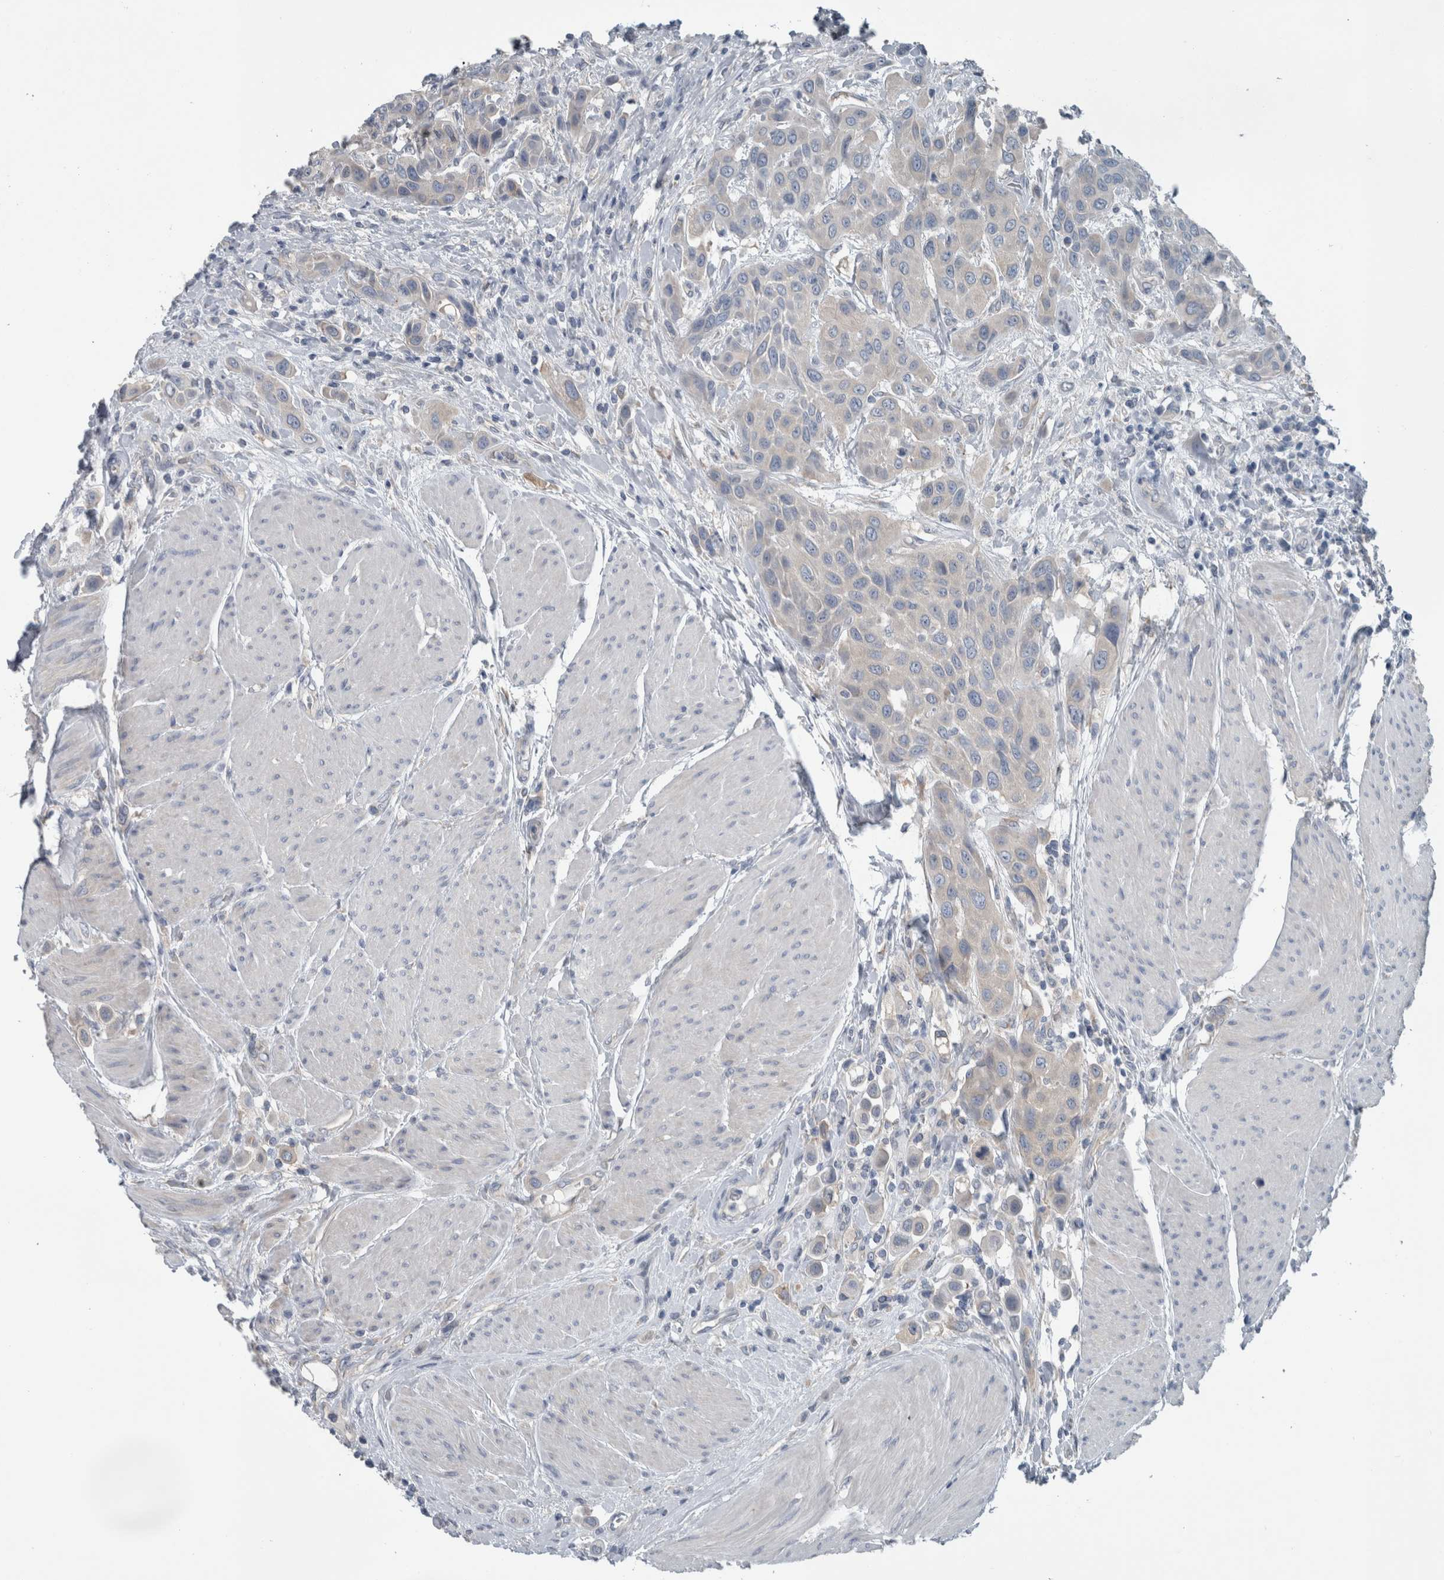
{"staining": {"intensity": "negative", "quantity": "none", "location": "none"}, "tissue": "urothelial cancer", "cell_type": "Tumor cells", "image_type": "cancer", "snomed": [{"axis": "morphology", "description": "Urothelial carcinoma, High grade"}, {"axis": "topography", "description": "Urinary bladder"}], "caption": "Immunohistochemical staining of human urothelial cancer displays no significant positivity in tumor cells.", "gene": "SH3GL2", "patient": {"sex": "male", "age": 50}}